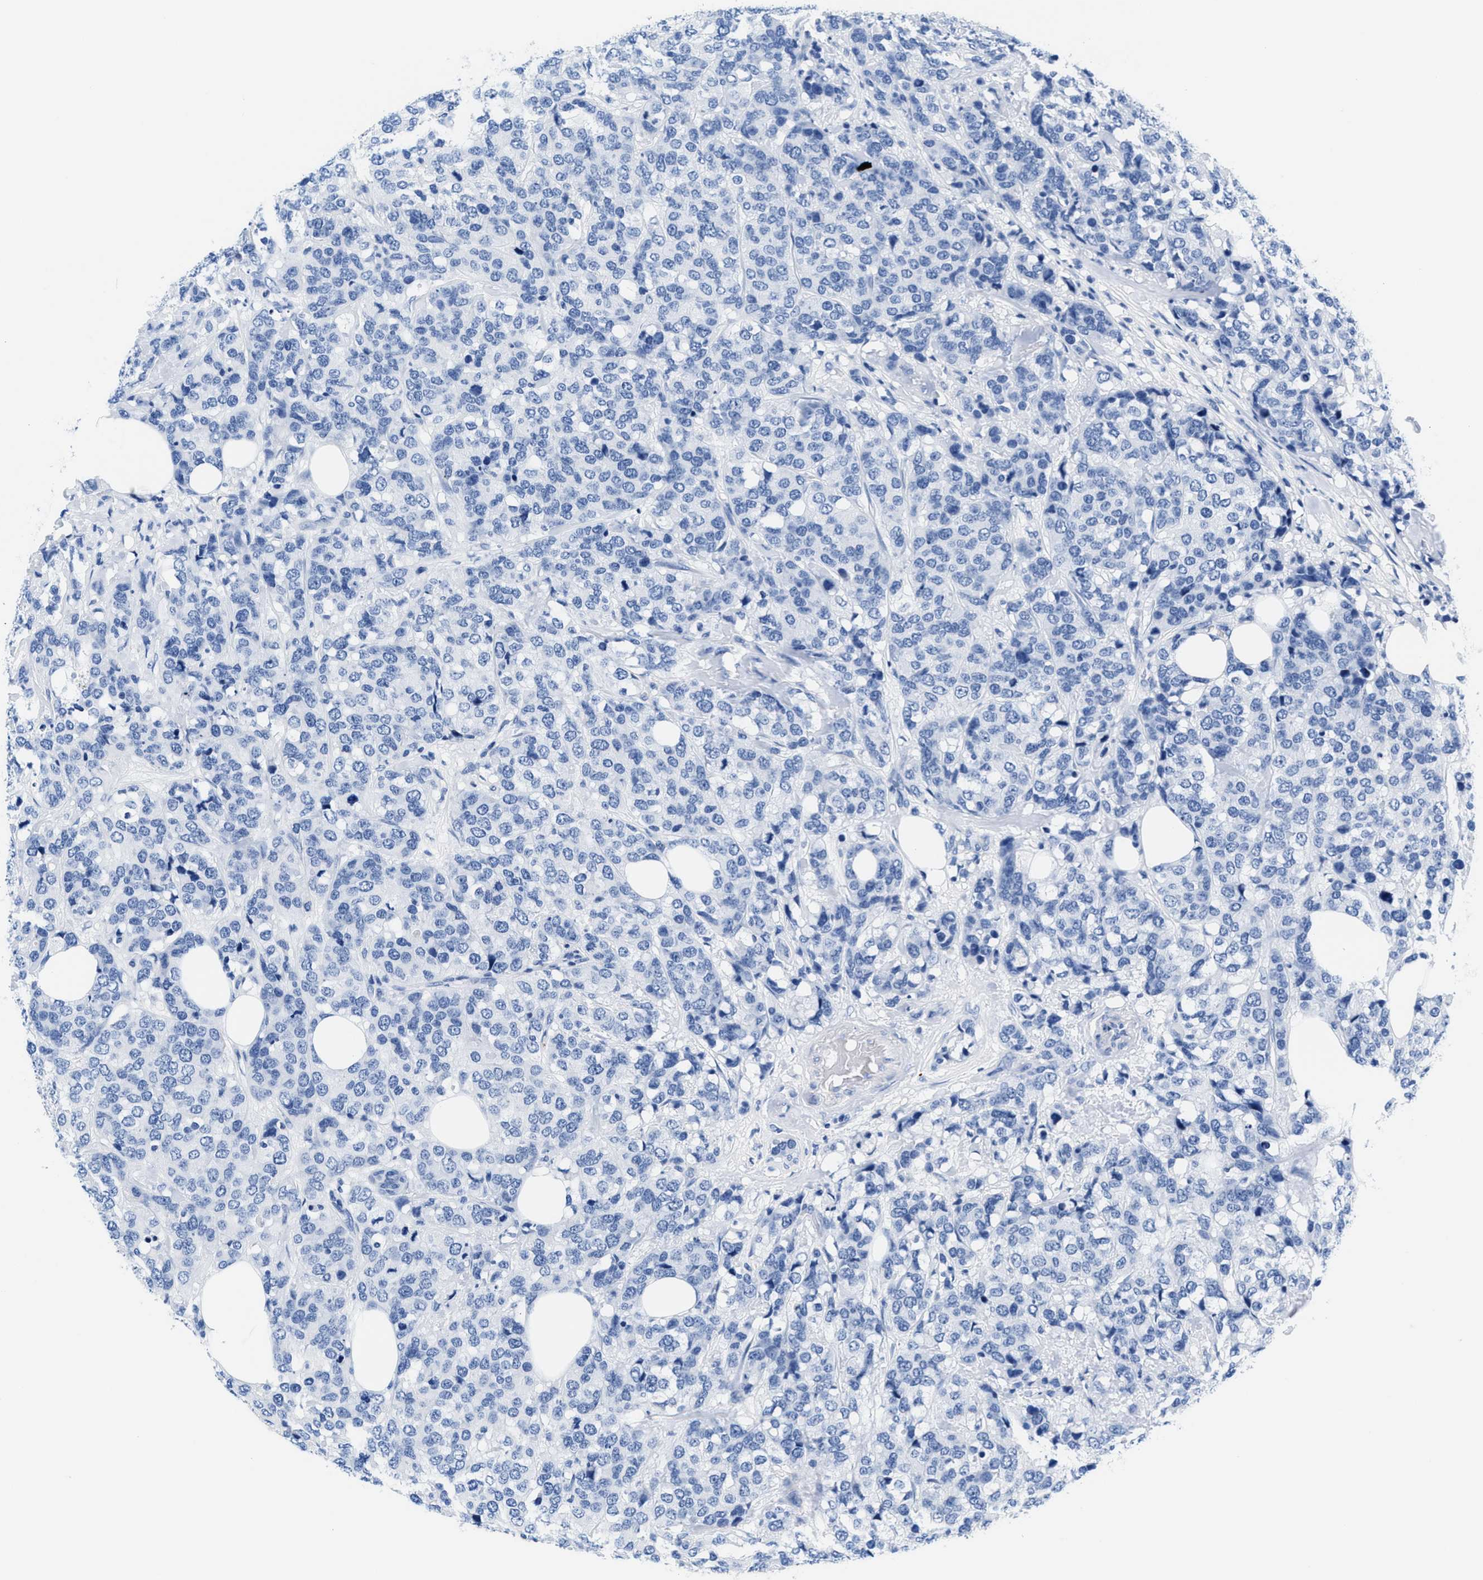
{"staining": {"intensity": "negative", "quantity": "none", "location": "none"}, "tissue": "breast cancer", "cell_type": "Tumor cells", "image_type": "cancer", "snomed": [{"axis": "morphology", "description": "Lobular carcinoma"}, {"axis": "topography", "description": "Breast"}], "caption": "Lobular carcinoma (breast) stained for a protein using IHC shows no positivity tumor cells.", "gene": "SLFN13", "patient": {"sex": "female", "age": 59}}